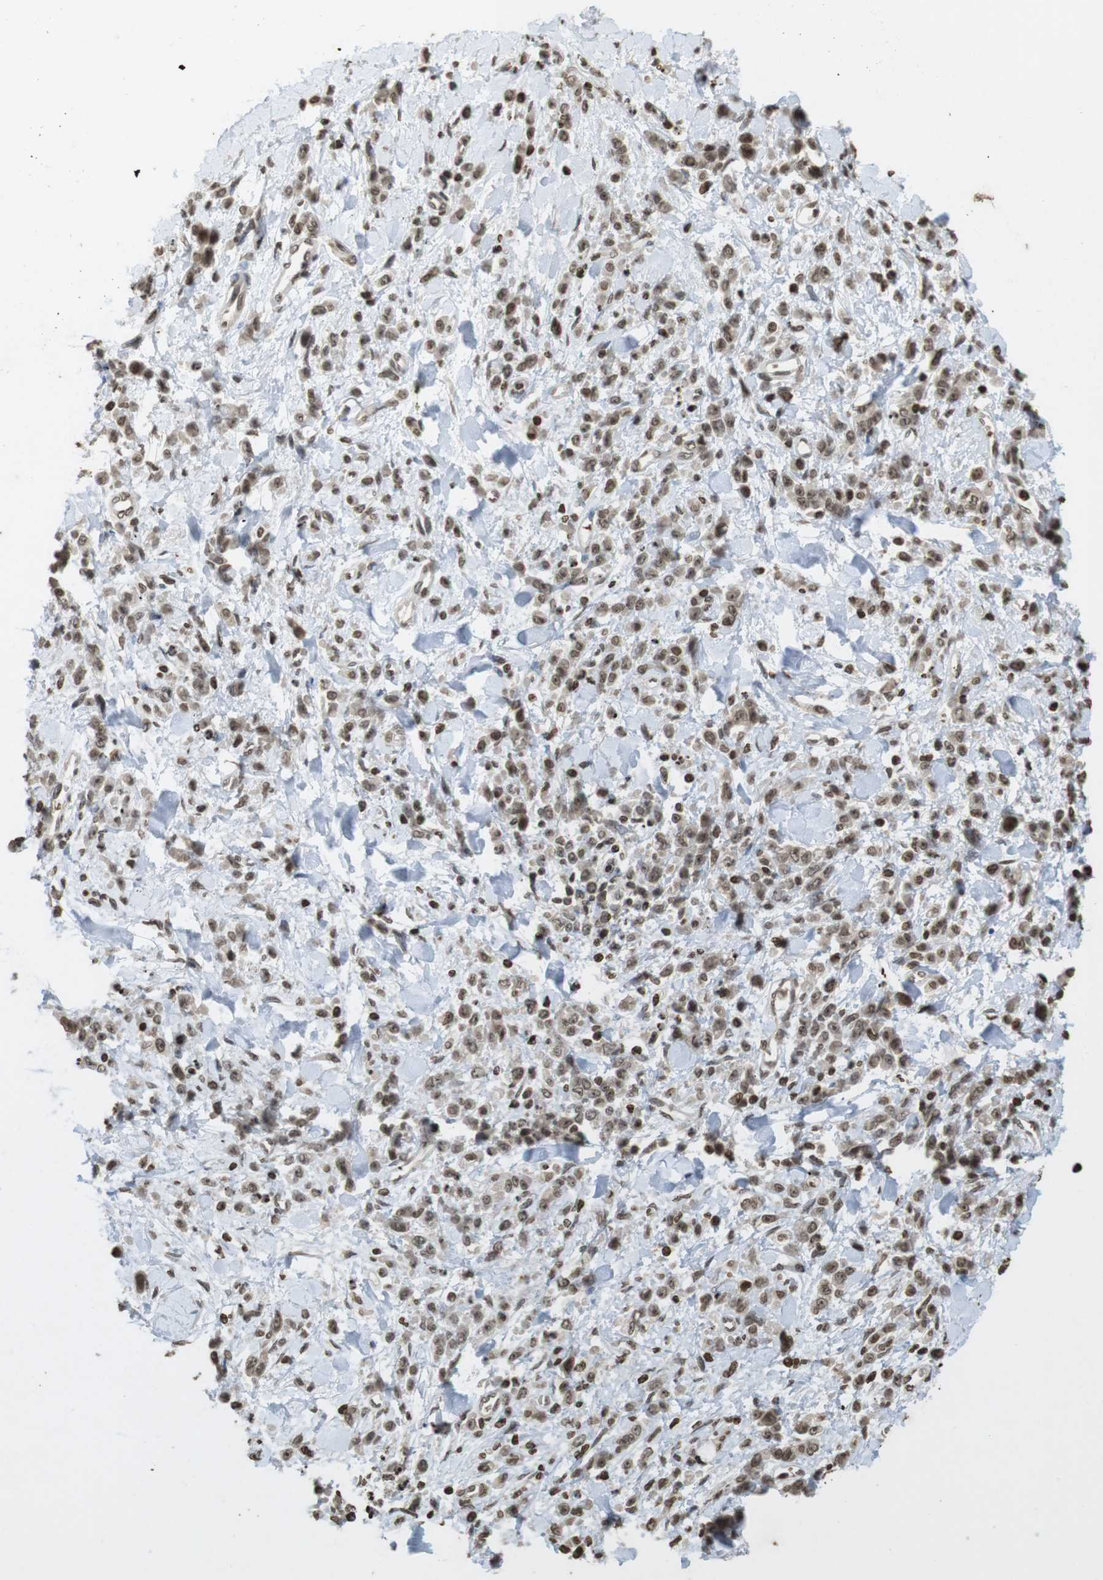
{"staining": {"intensity": "moderate", "quantity": ">75%", "location": "cytoplasmic/membranous,nuclear"}, "tissue": "stomach cancer", "cell_type": "Tumor cells", "image_type": "cancer", "snomed": [{"axis": "morphology", "description": "Normal tissue, NOS"}, {"axis": "morphology", "description": "Adenocarcinoma, NOS"}, {"axis": "topography", "description": "Stomach"}], "caption": "The image exhibits a brown stain indicating the presence of a protein in the cytoplasmic/membranous and nuclear of tumor cells in stomach cancer (adenocarcinoma).", "gene": "FOXA3", "patient": {"sex": "male", "age": 82}}